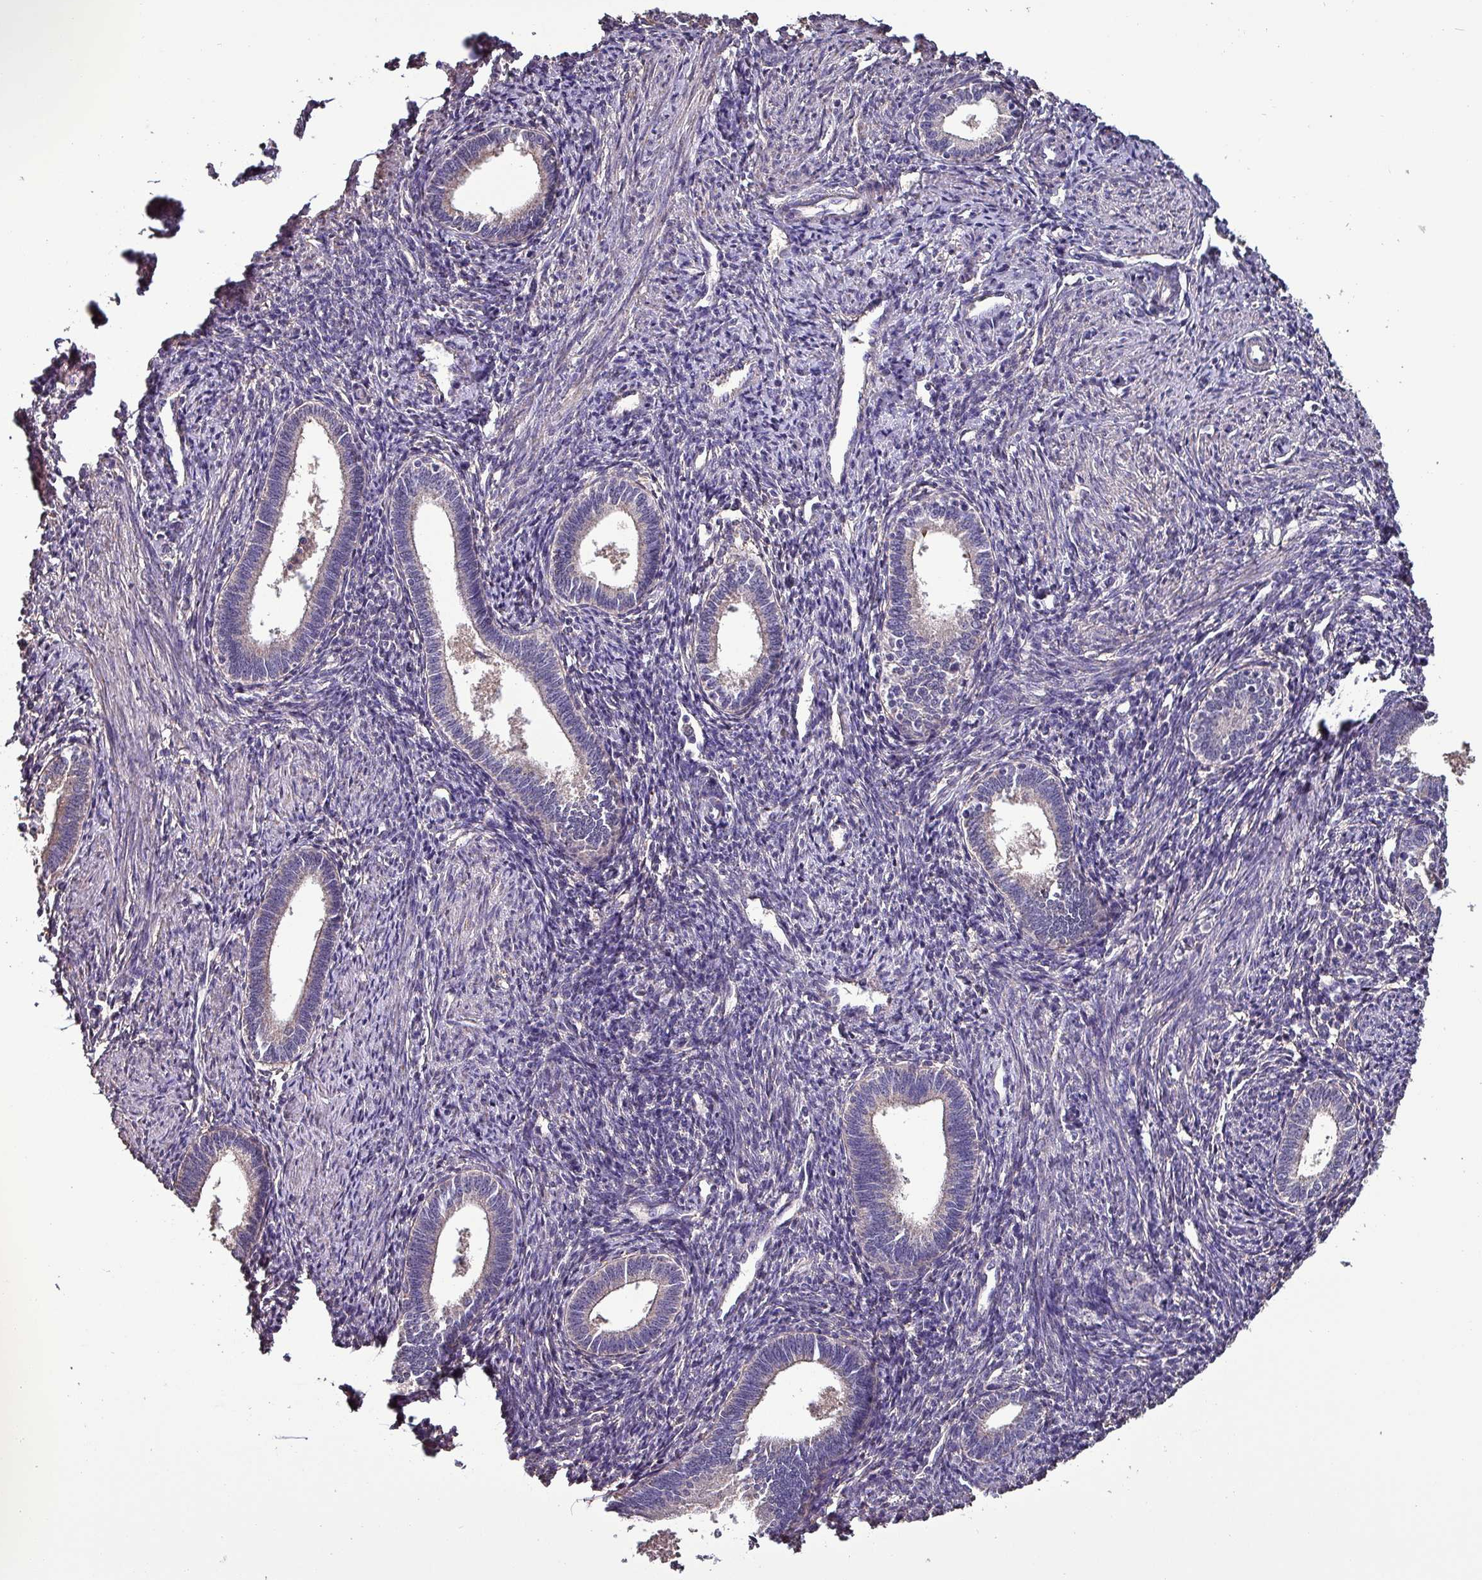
{"staining": {"intensity": "negative", "quantity": "none", "location": "none"}, "tissue": "endometrium", "cell_type": "Cells in endometrial stroma", "image_type": "normal", "snomed": [{"axis": "morphology", "description": "Normal tissue, NOS"}, {"axis": "topography", "description": "Endometrium"}], "caption": "An immunohistochemistry (IHC) histopathology image of unremarkable endometrium is shown. There is no staining in cells in endometrial stroma of endometrium.", "gene": "HTRA4", "patient": {"sex": "female", "age": 41}}